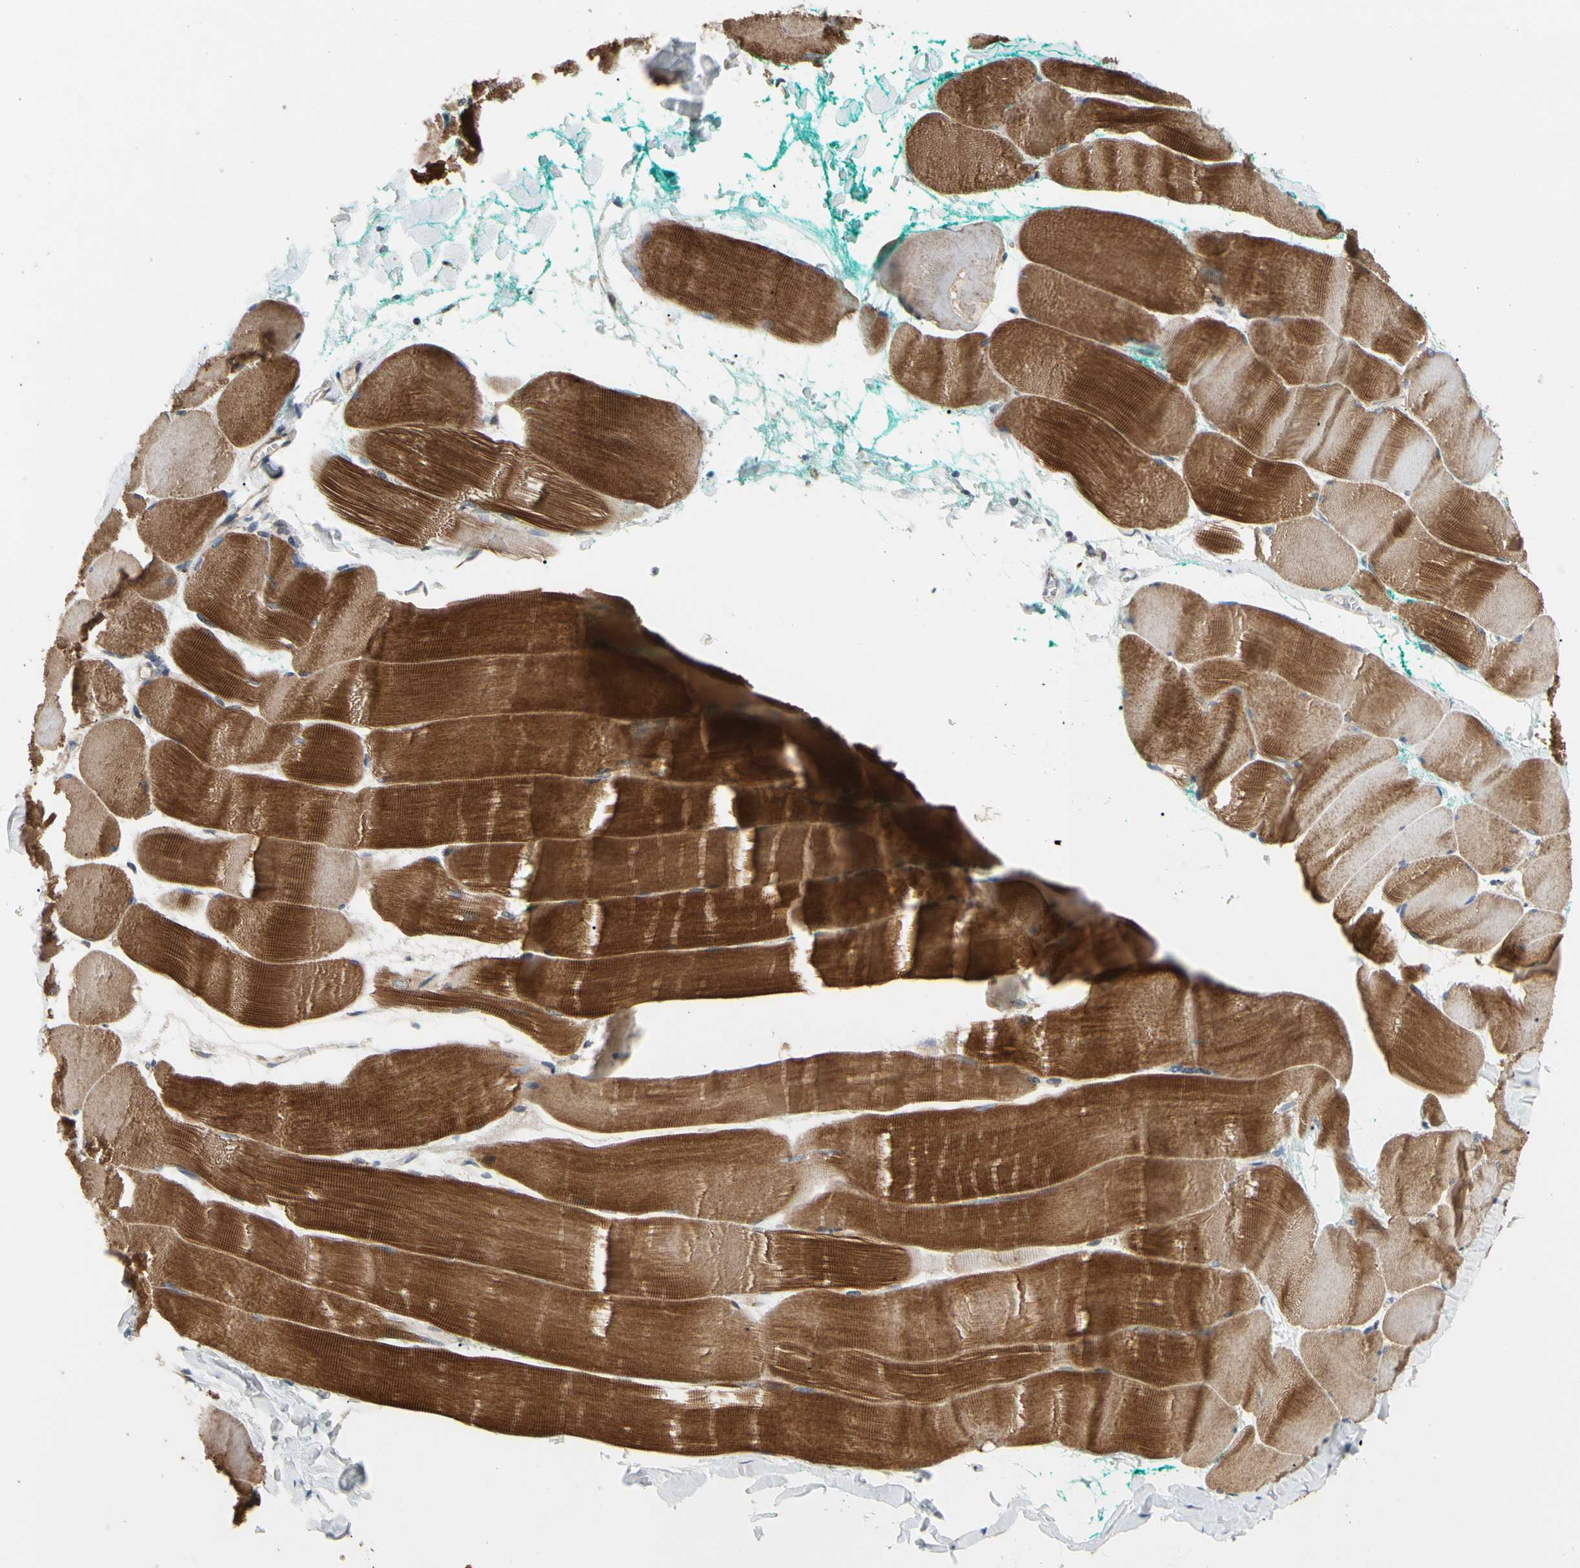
{"staining": {"intensity": "strong", "quantity": ">75%", "location": "cytoplasmic/membranous"}, "tissue": "skeletal muscle", "cell_type": "Myocytes", "image_type": "normal", "snomed": [{"axis": "morphology", "description": "Normal tissue, NOS"}, {"axis": "morphology", "description": "Squamous cell carcinoma, NOS"}, {"axis": "topography", "description": "Skeletal muscle"}], "caption": "Skeletal muscle was stained to show a protein in brown. There is high levels of strong cytoplasmic/membranous staining in approximately >75% of myocytes. (brown staining indicates protein expression, while blue staining denotes nuclei).", "gene": "GPD2", "patient": {"sex": "male", "age": 51}}